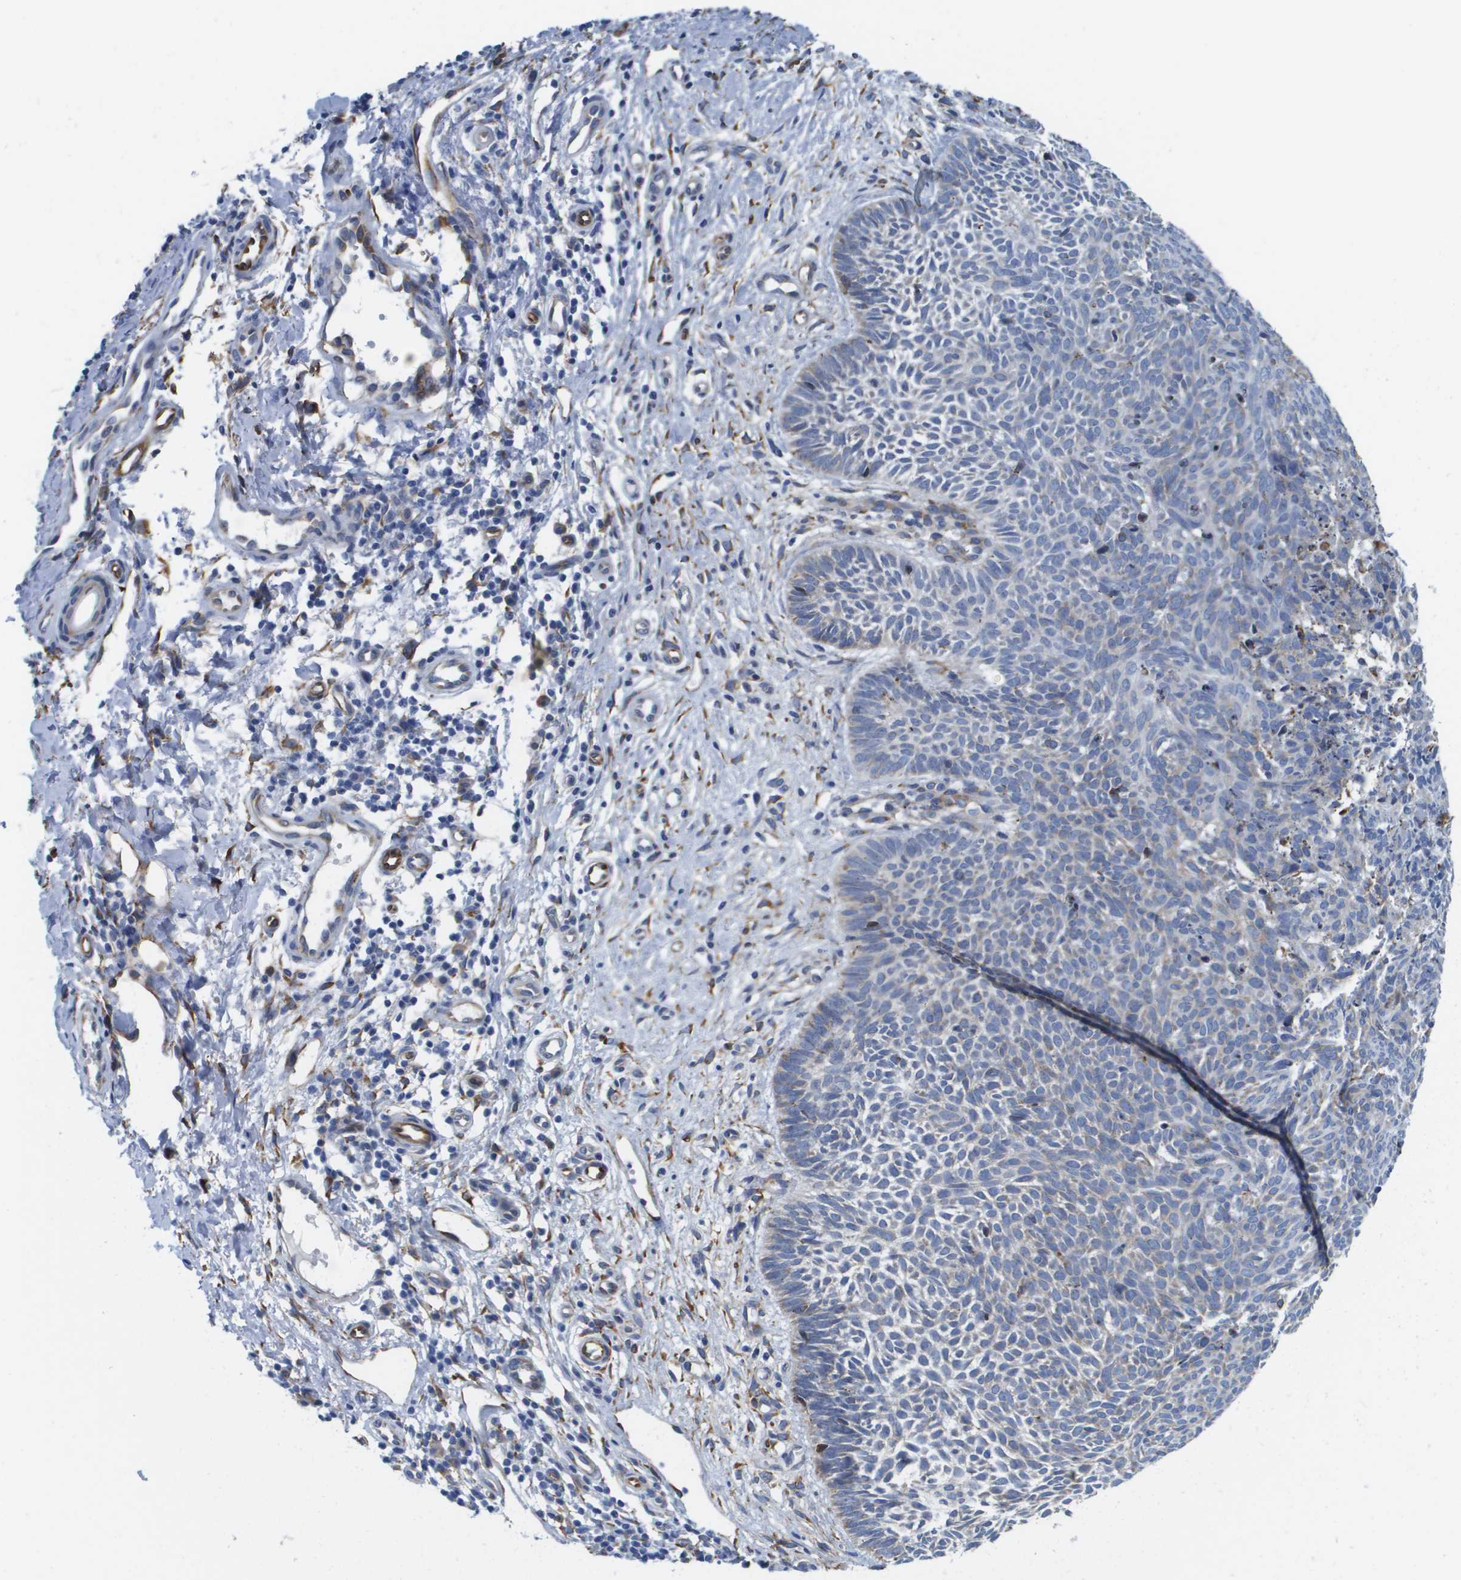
{"staining": {"intensity": "negative", "quantity": "none", "location": "none"}, "tissue": "skin cancer", "cell_type": "Tumor cells", "image_type": "cancer", "snomed": [{"axis": "morphology", "description": "Basal cell carcinoma"}, {"axis": "topography", "description": "Skin"}], "caption": "Protein analysis of skin cancer (basal cell carcinoma) exhibits no significant positivity in tumor cells.", "gene": "ST3GAL2", "patient": {"sex": "male", "age": 60}}